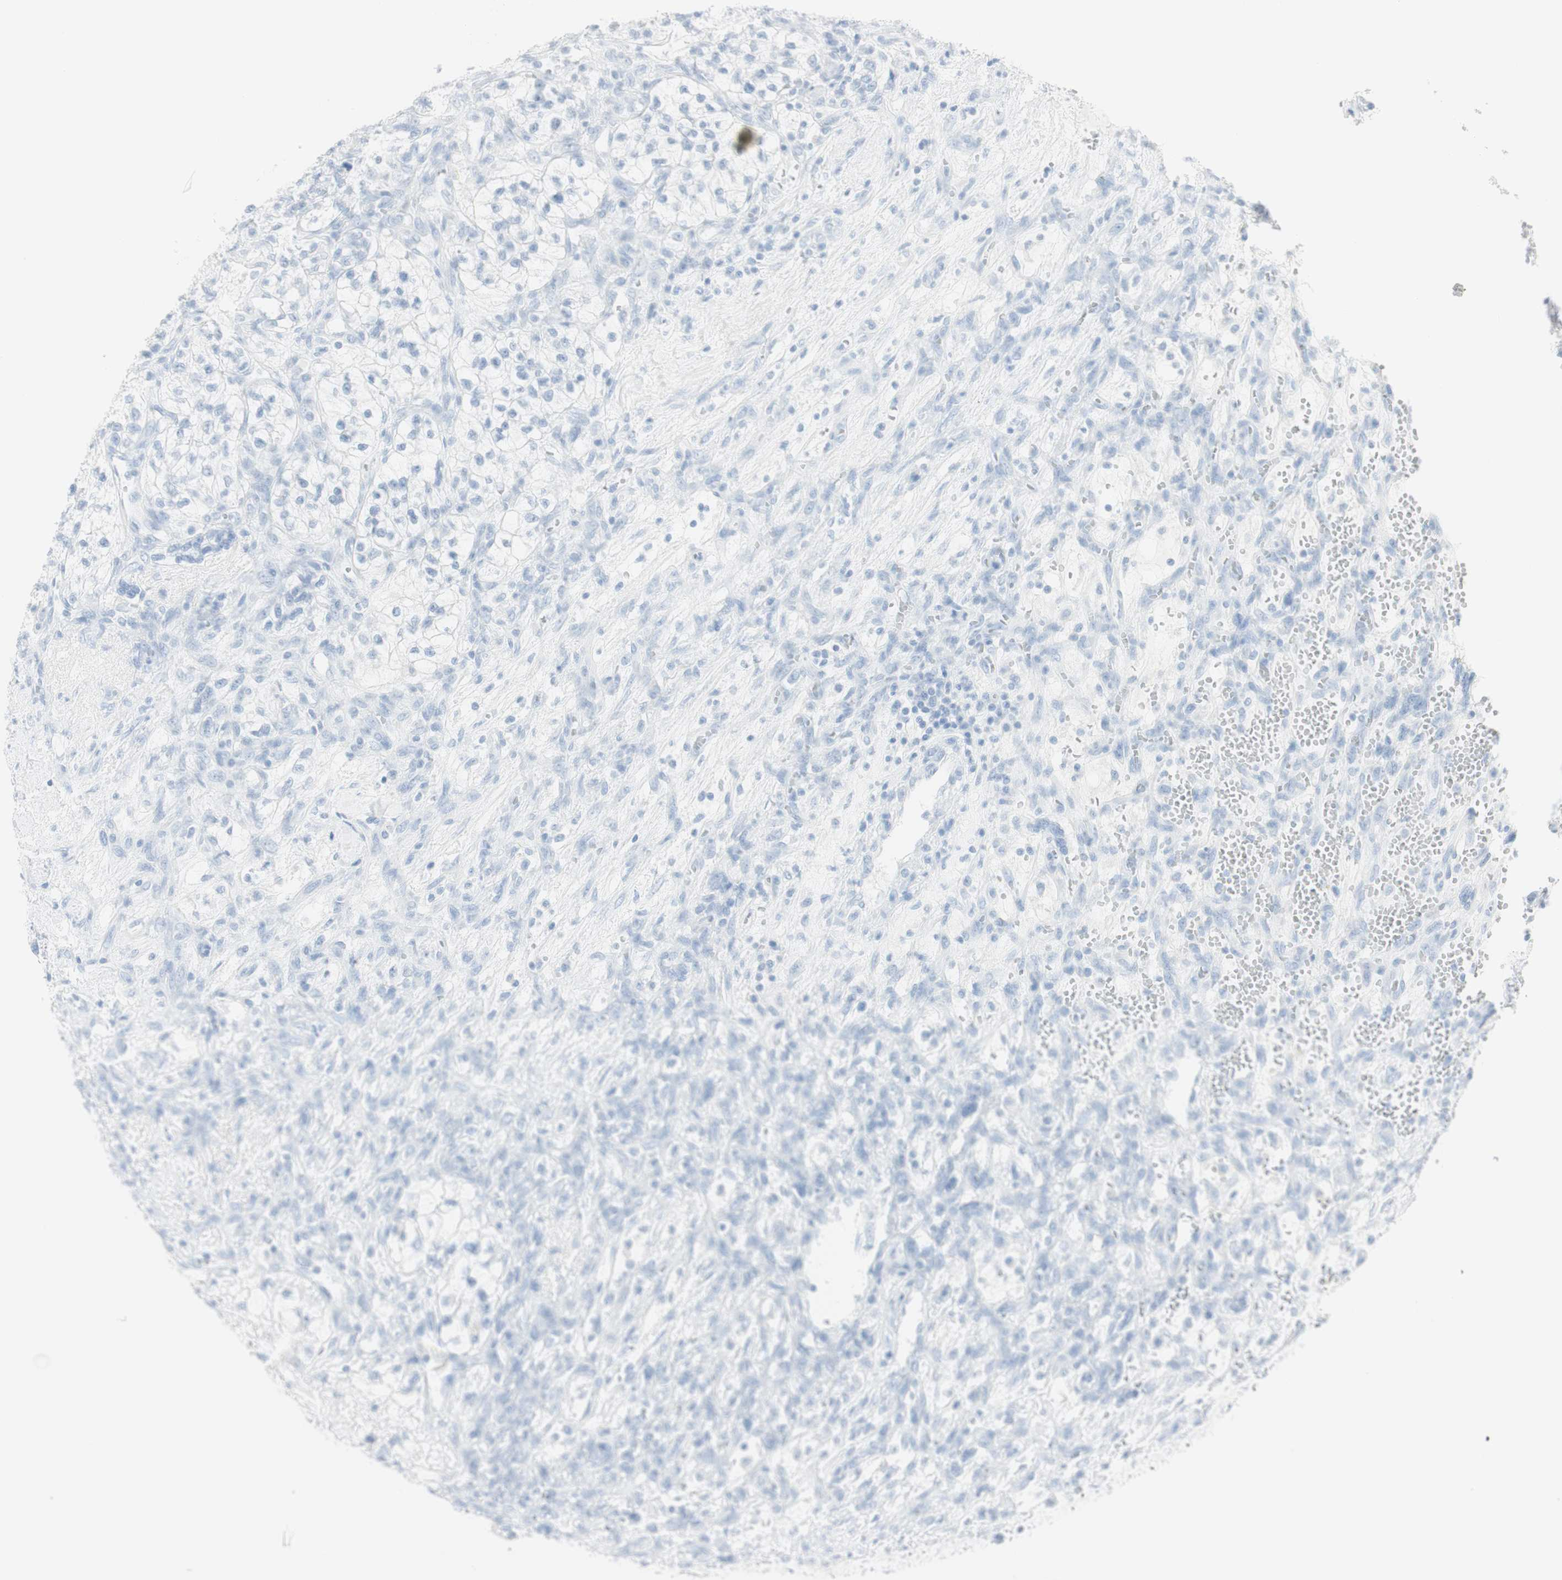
{"staining": {"intensity": "negative", "quantity": "none", "location": "none"}, "tissue": "renal cancer", "cell_type": "Tumor cells", "image_type": "cancer", "snomed": [{"axis": "morphology", "description": "Adenocarcinoma, NOS"}, {"axis": "topography", "description": "Kidney"}], "caption": "High power microscopy histopathology image of an IHC histopathology image of renal adenocarcinoma, revealing no significant positivity in tumor cells. The staining is performed using DAB (3,3'-diaminobenzidine) brown chromogen with nuclei counter-stained in using hematoxylin.", "gene": "NAPSA", "patient": {"sex": "female", "age": 57}}